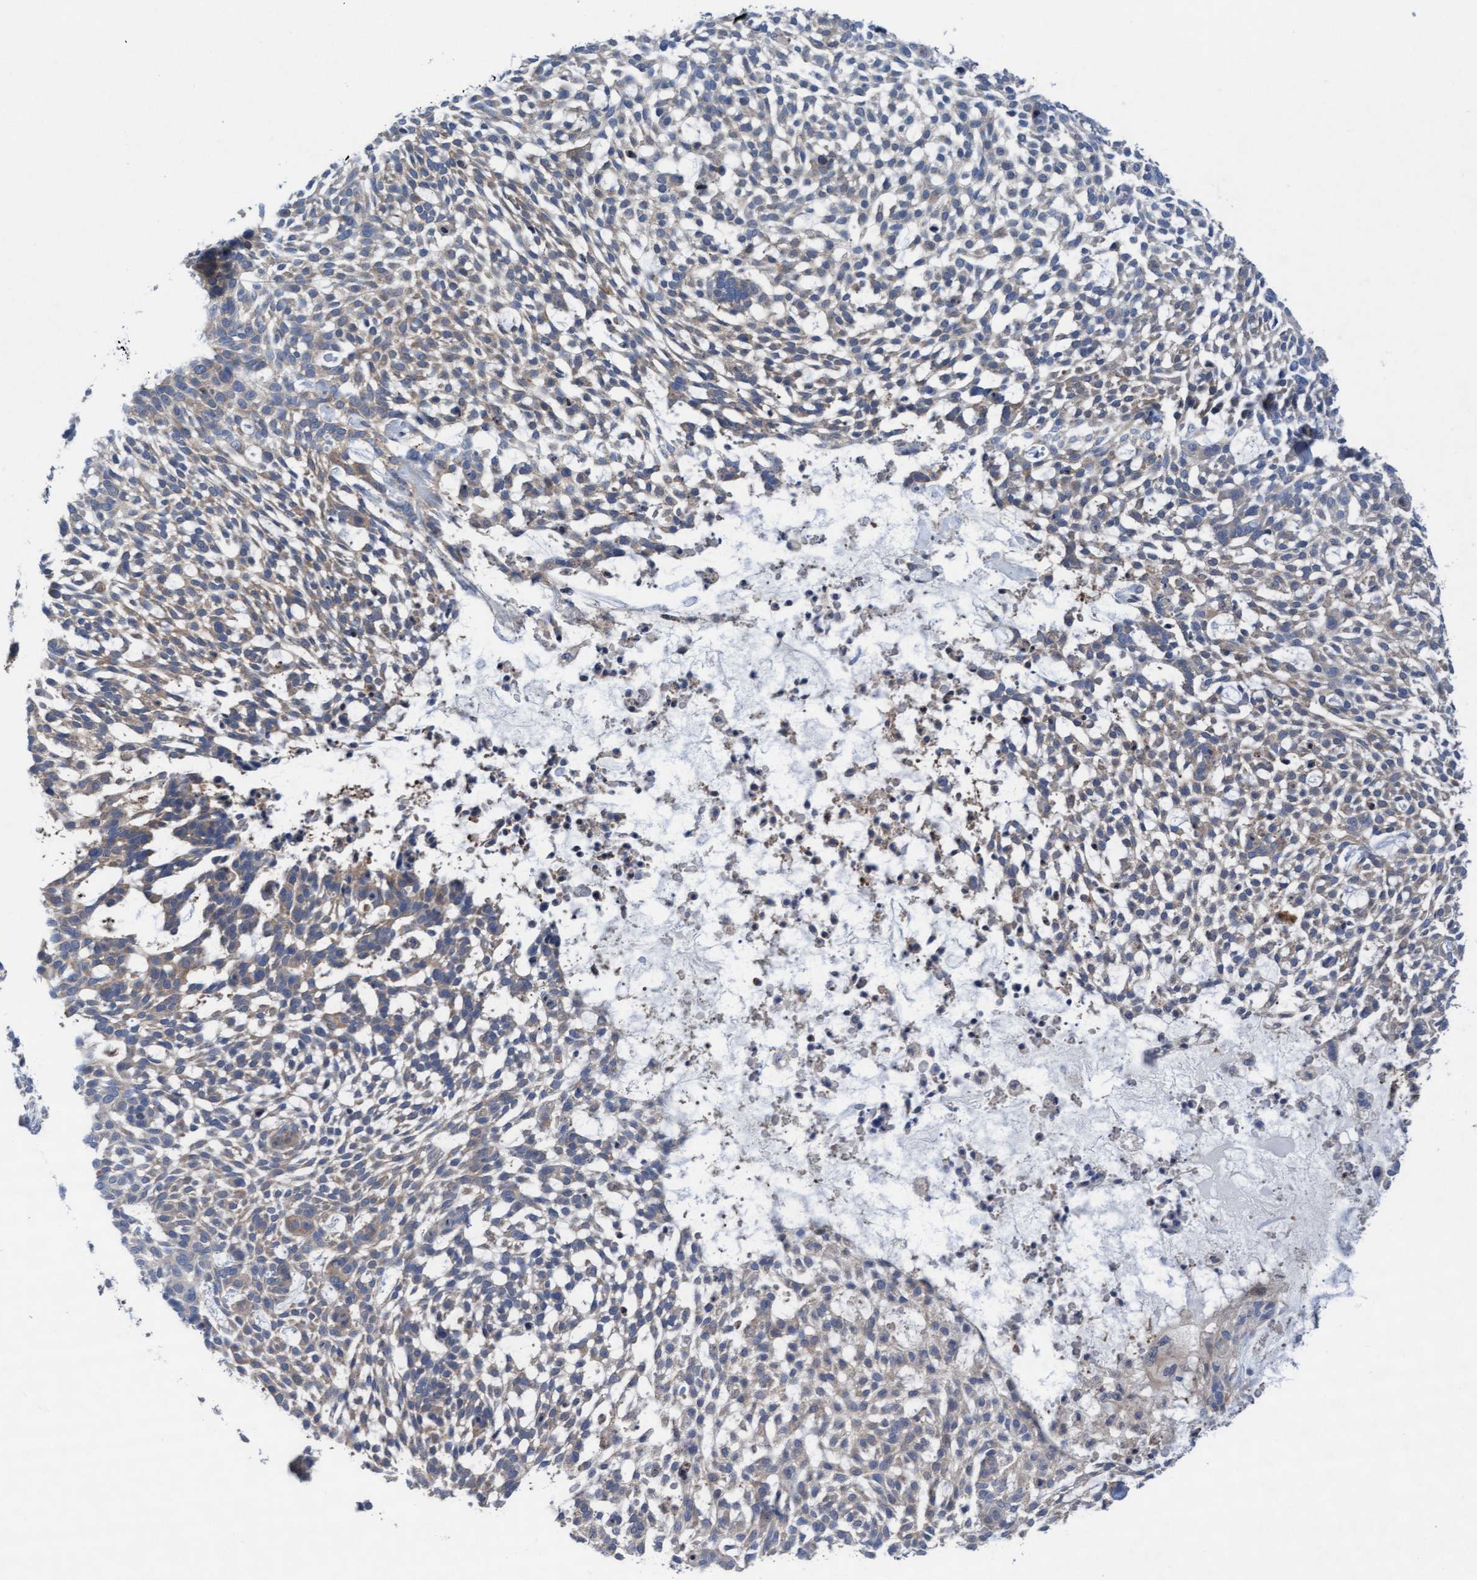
{"staining": {"intensity": "weak", "quantity": "<25%", "location": "cytoplasmic/membranous"}, "tissue": "skin cancer", "cell_type": "Tumor cells", "image_type": "cancer", "snomed": [{"axis": "morphology", "description": "Basal cell carcinoma"}, {"axis": "topography", "description": "Skin"}], "caption": "Immunohistochemistry (IHC) micrograph of neoplastic tissue: human skin cancer (basal cell carcinoma) stained with DAB shows no significant protein staining in tumor cells.", "gene": "PLCD1", "patient": {"sex": "female", "age": 64}}